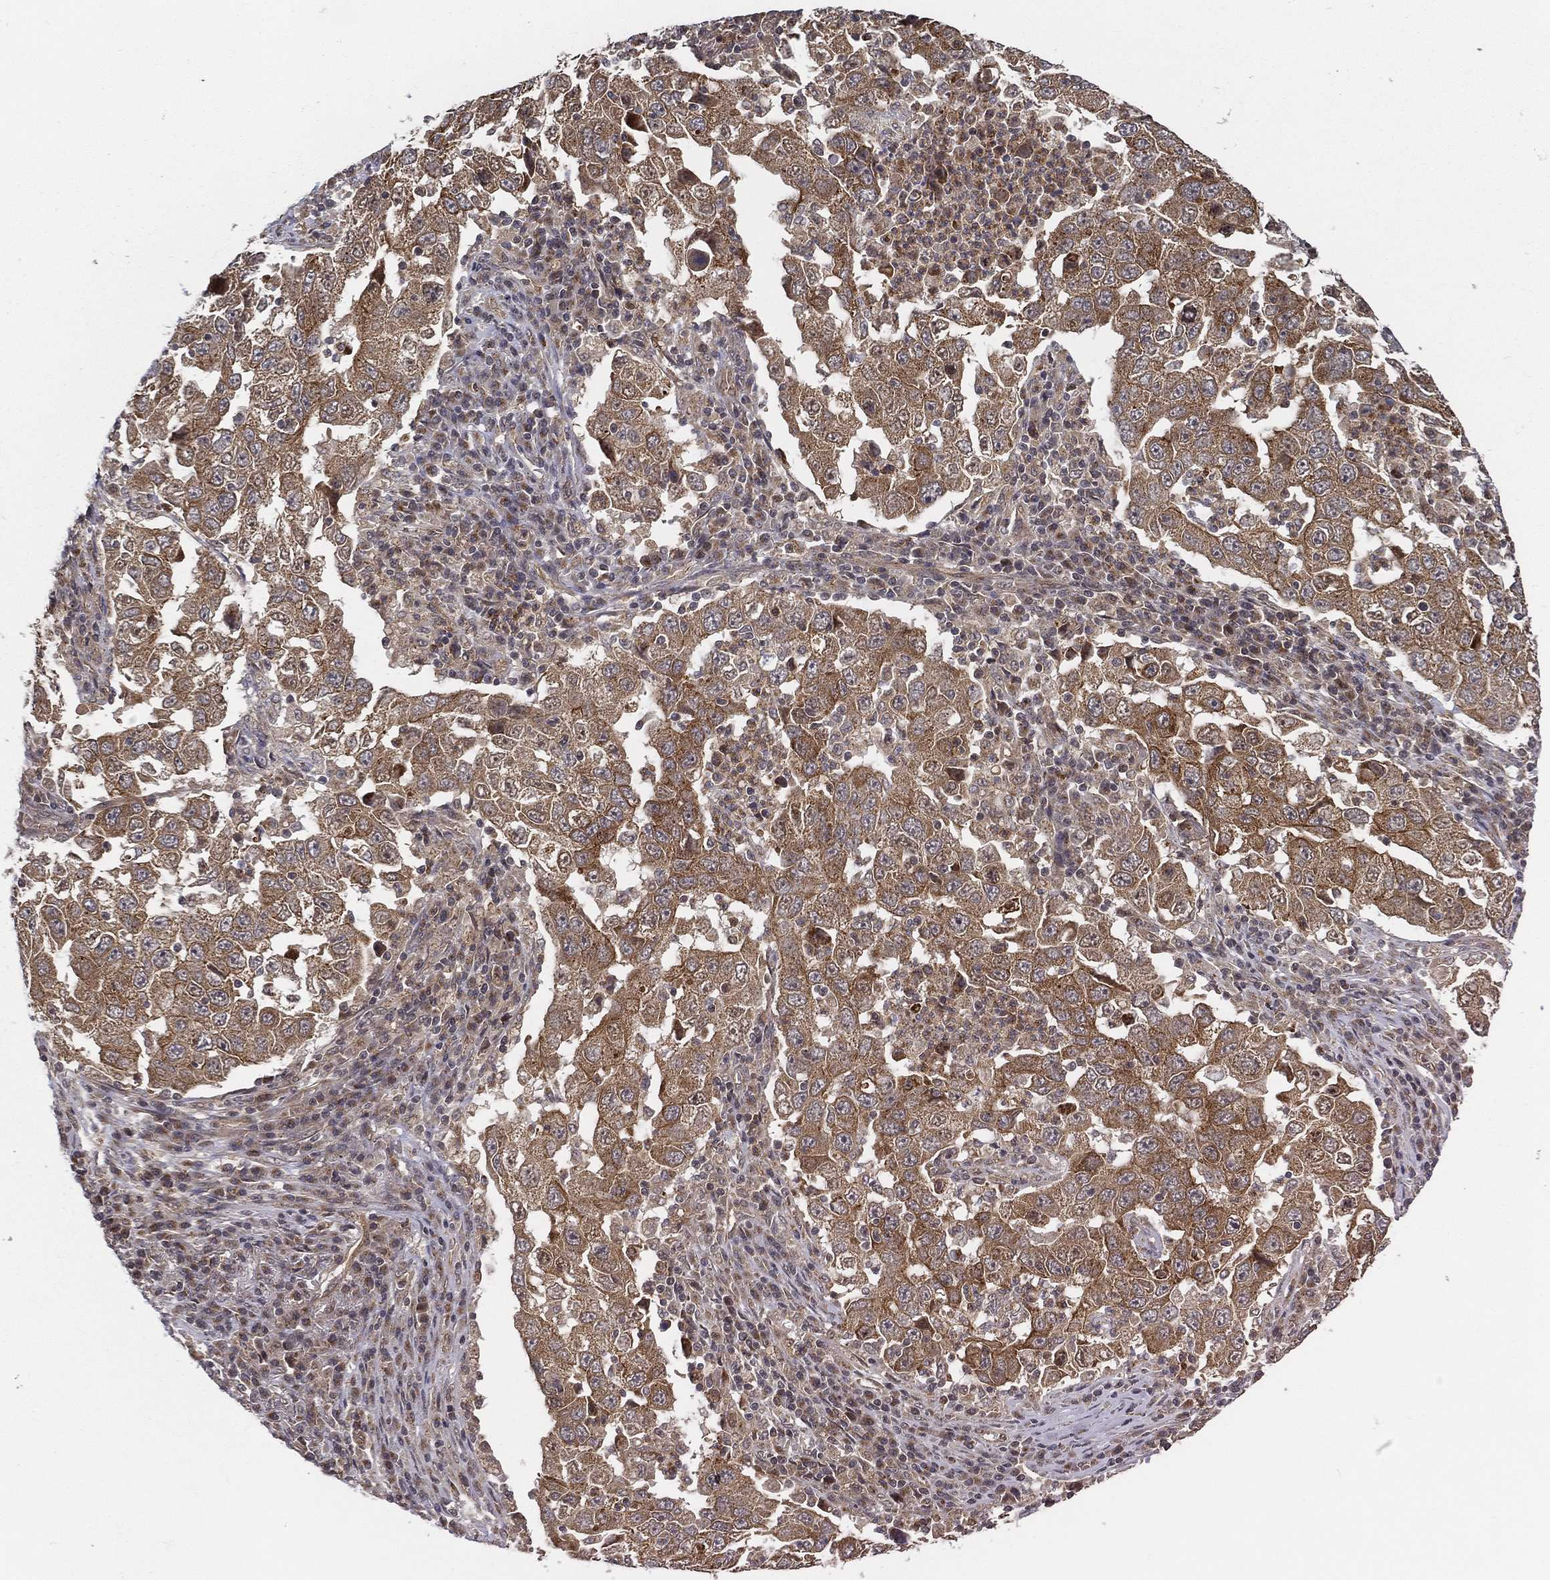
{"staining": {"intensity": "moderate", "quantity": "25%-75%", "location": "cytoplasmic/membranous"}, "tissue": "lung cancer", "cell_type": "Tumor cells", "image_type": "cancer", "snomed": [{"axis": "morphology", "description": "Adenocarcinoma, NOS"}, {"axis": "topography", "description": "Lung"}], "caption": "Immunohistochemical staining of human adenocarcinoma (lung) exhibits medium levels of moderate cytoplasmic/membranous protein expression in about 25%-75% of tumor cells. (IHC, brightfield microscopy, high magnification).", "gene": "UACA", "patient": {"sex": "male", "age": 73}}